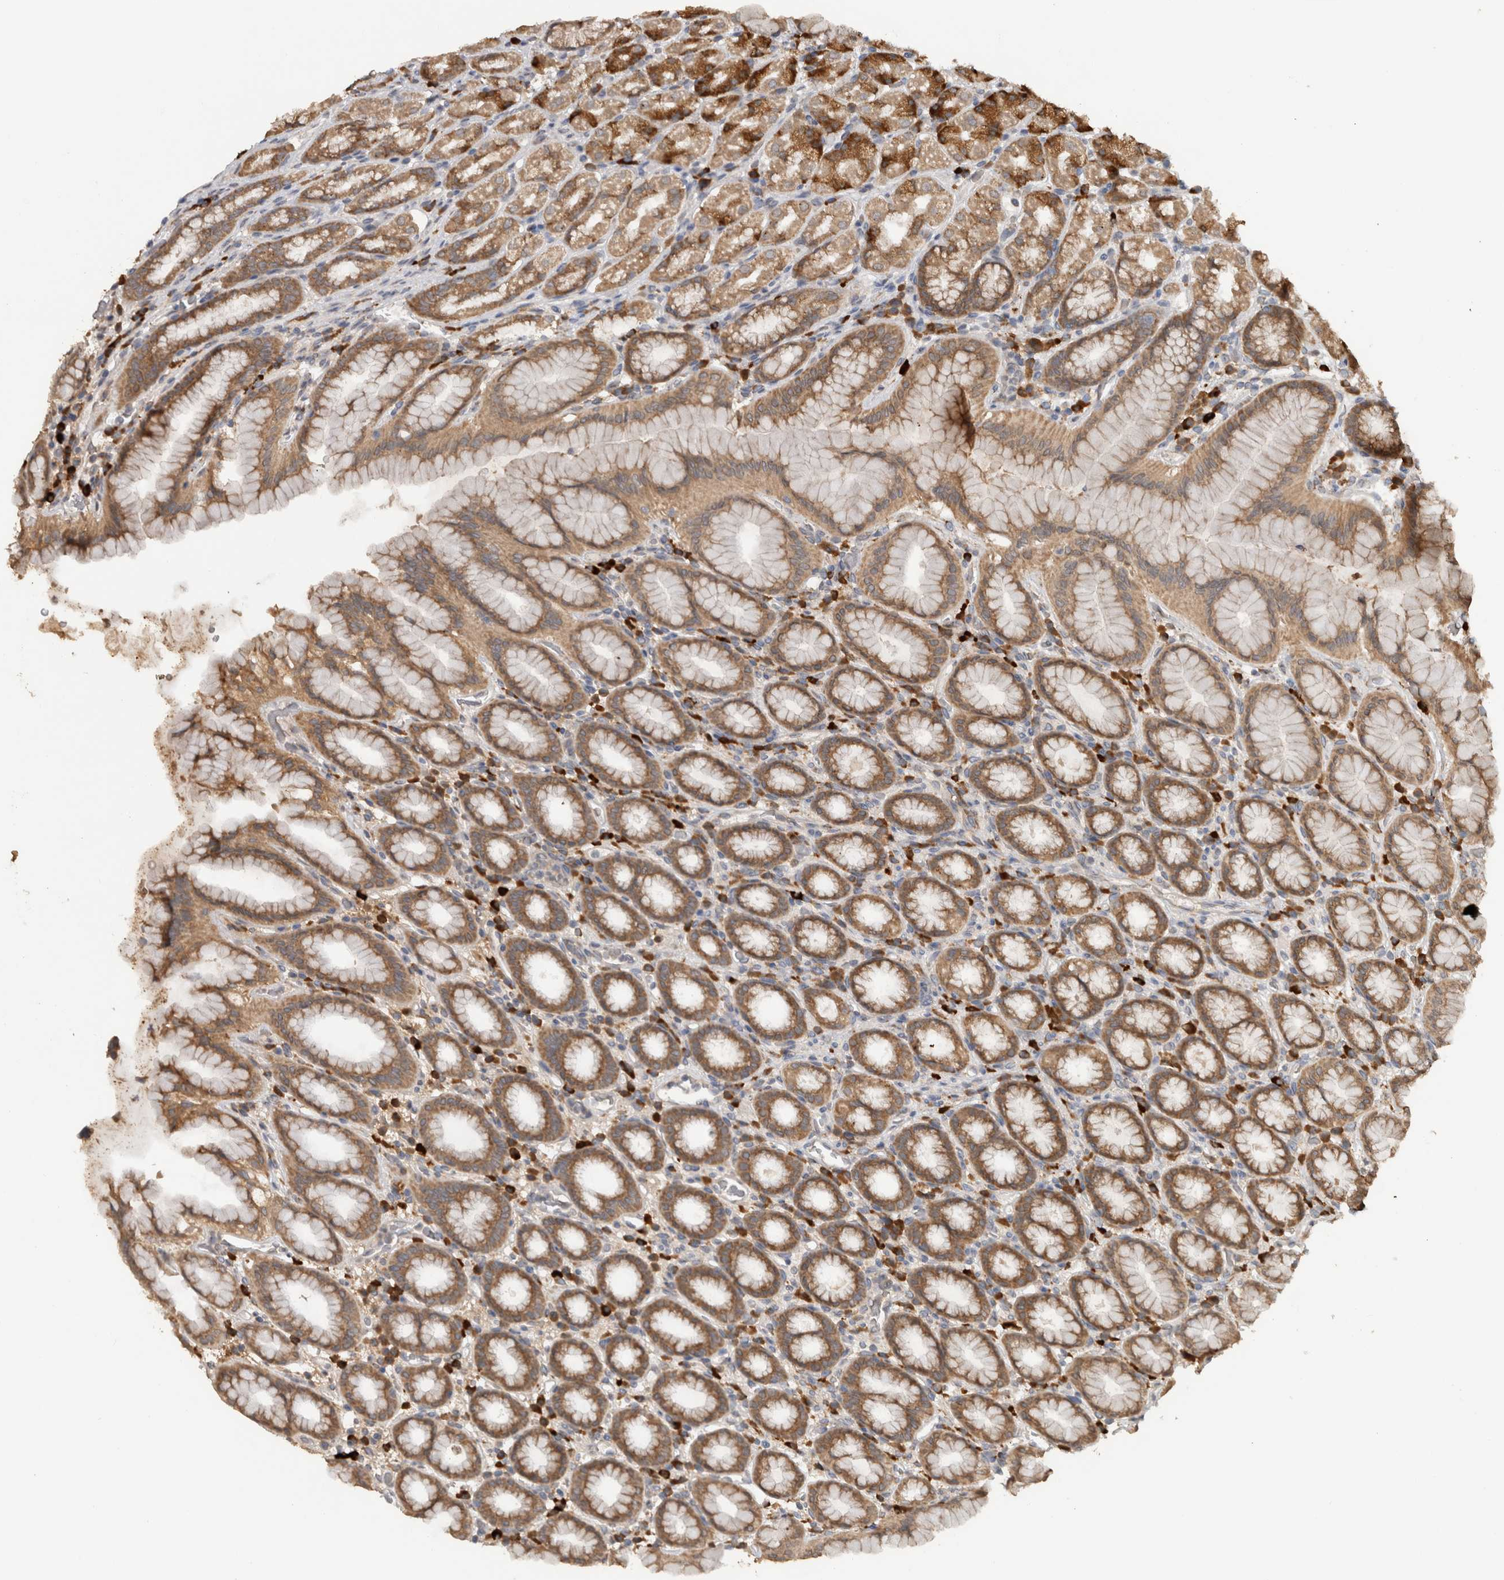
{"staining": {"intensity": "strong", "quantity": ">75%", "location": "cytoplasmic/membranous"}, "tissue": "stomach", "cell_type": "Glandular cells", "image_type": "normal", "snomed": [{"axis": "morphology", "description": "Normal tissue, NOS"}, {"axis": "topography", "description": "Stomach, upper"}], "caption": "Strong cytoplasmic/membranous staining for a protein is seen in approximately >75% of glandular cells of normal stomach using immunohistochemistry.", "gene": "ADGRL3", "patient": {"sex": "male", "age": 68}}